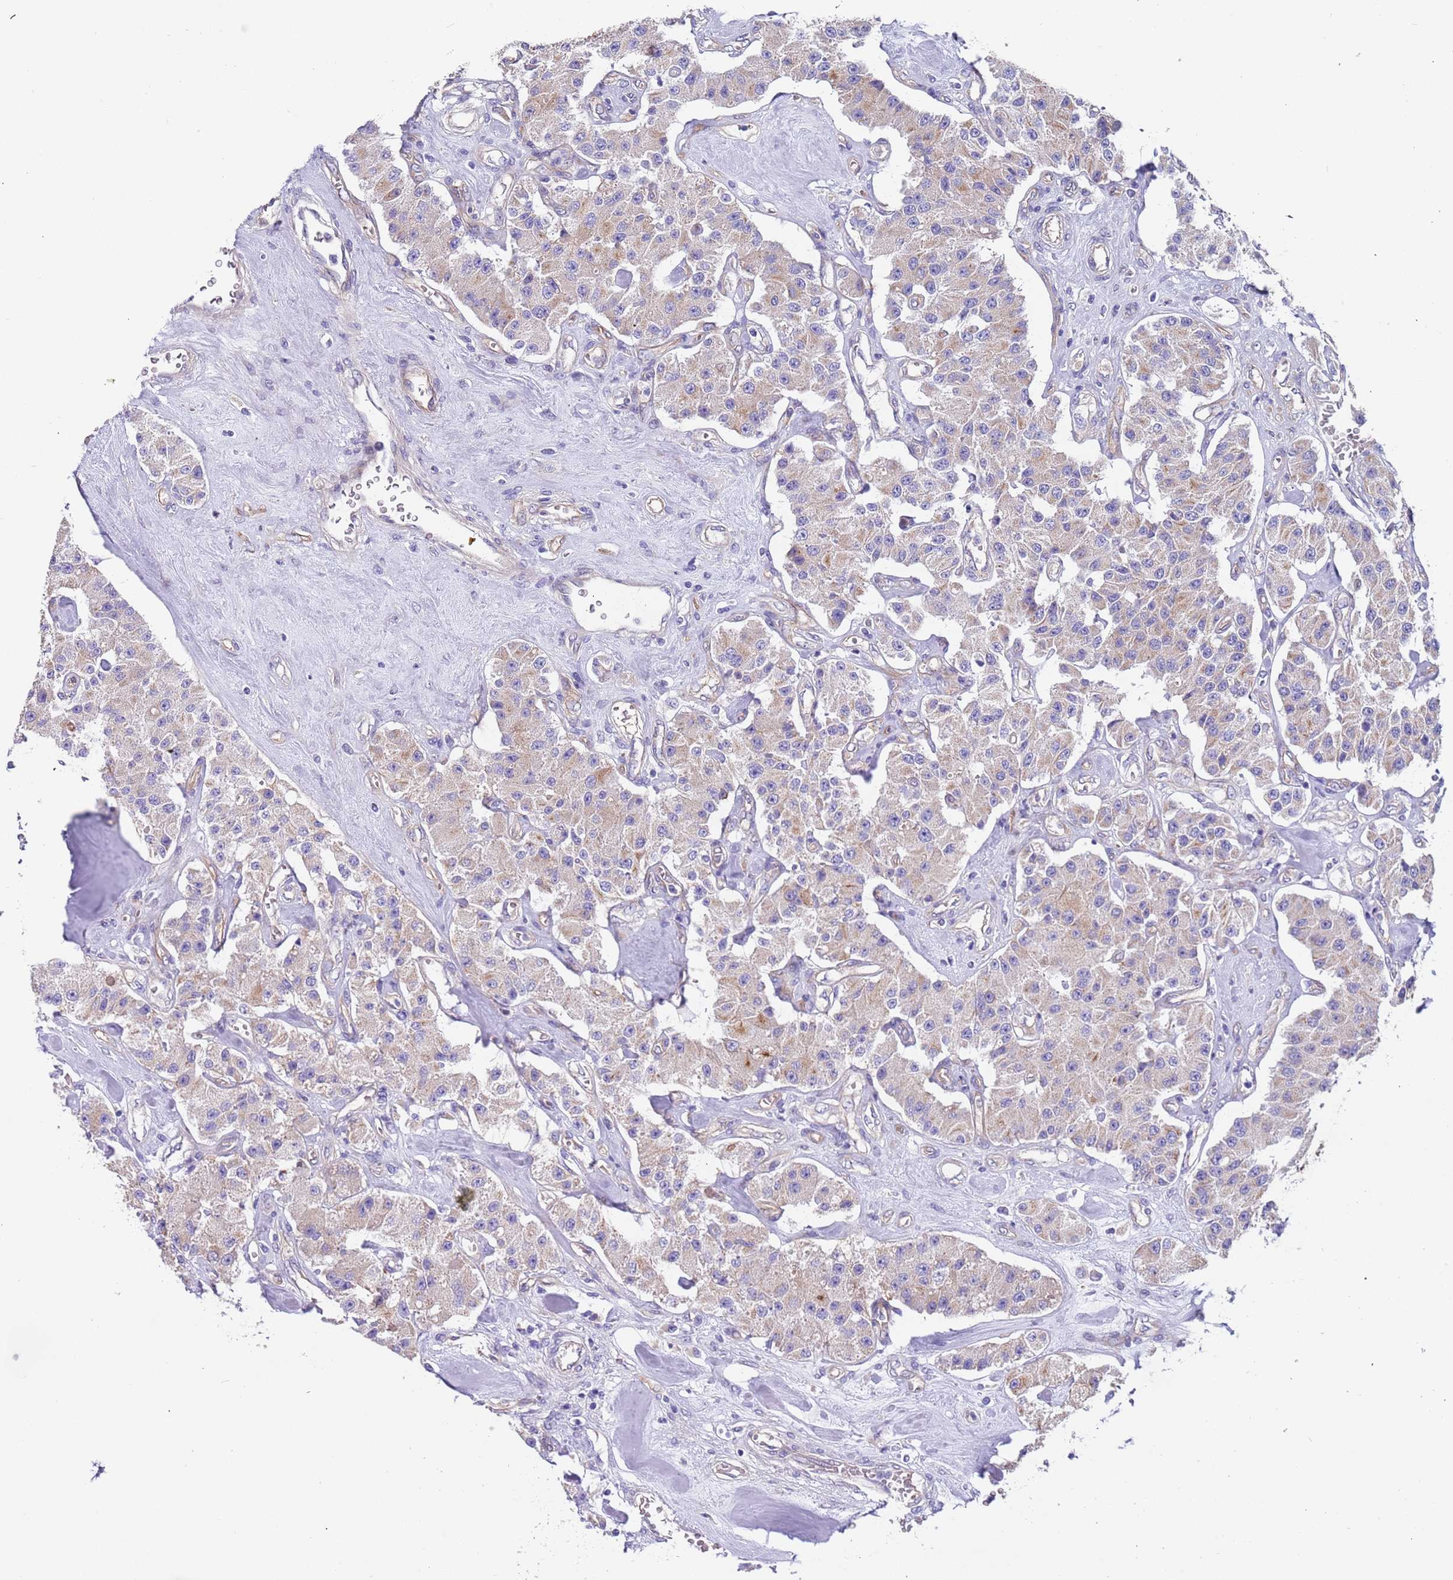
{"staining": {"intensity": "moderate", "quantity": "25%-75%", "location": "cytoplasmic/membranous"}, "tissue": "carcinoid", "cell_type": "Tumor cells", "image_type": "cancer", "snomed": [{"axis": "morphology", "description": "Carcinoid, malignant, NOS"}, {"axis": "topography", "description": "Pancreas"}], "caption": "Human carcinoid (malignant) stained with a protein marker displays moderate staining in tumor cells.", "gene": "LAMB4", "patient": {"sex": "male", "age": 41}}